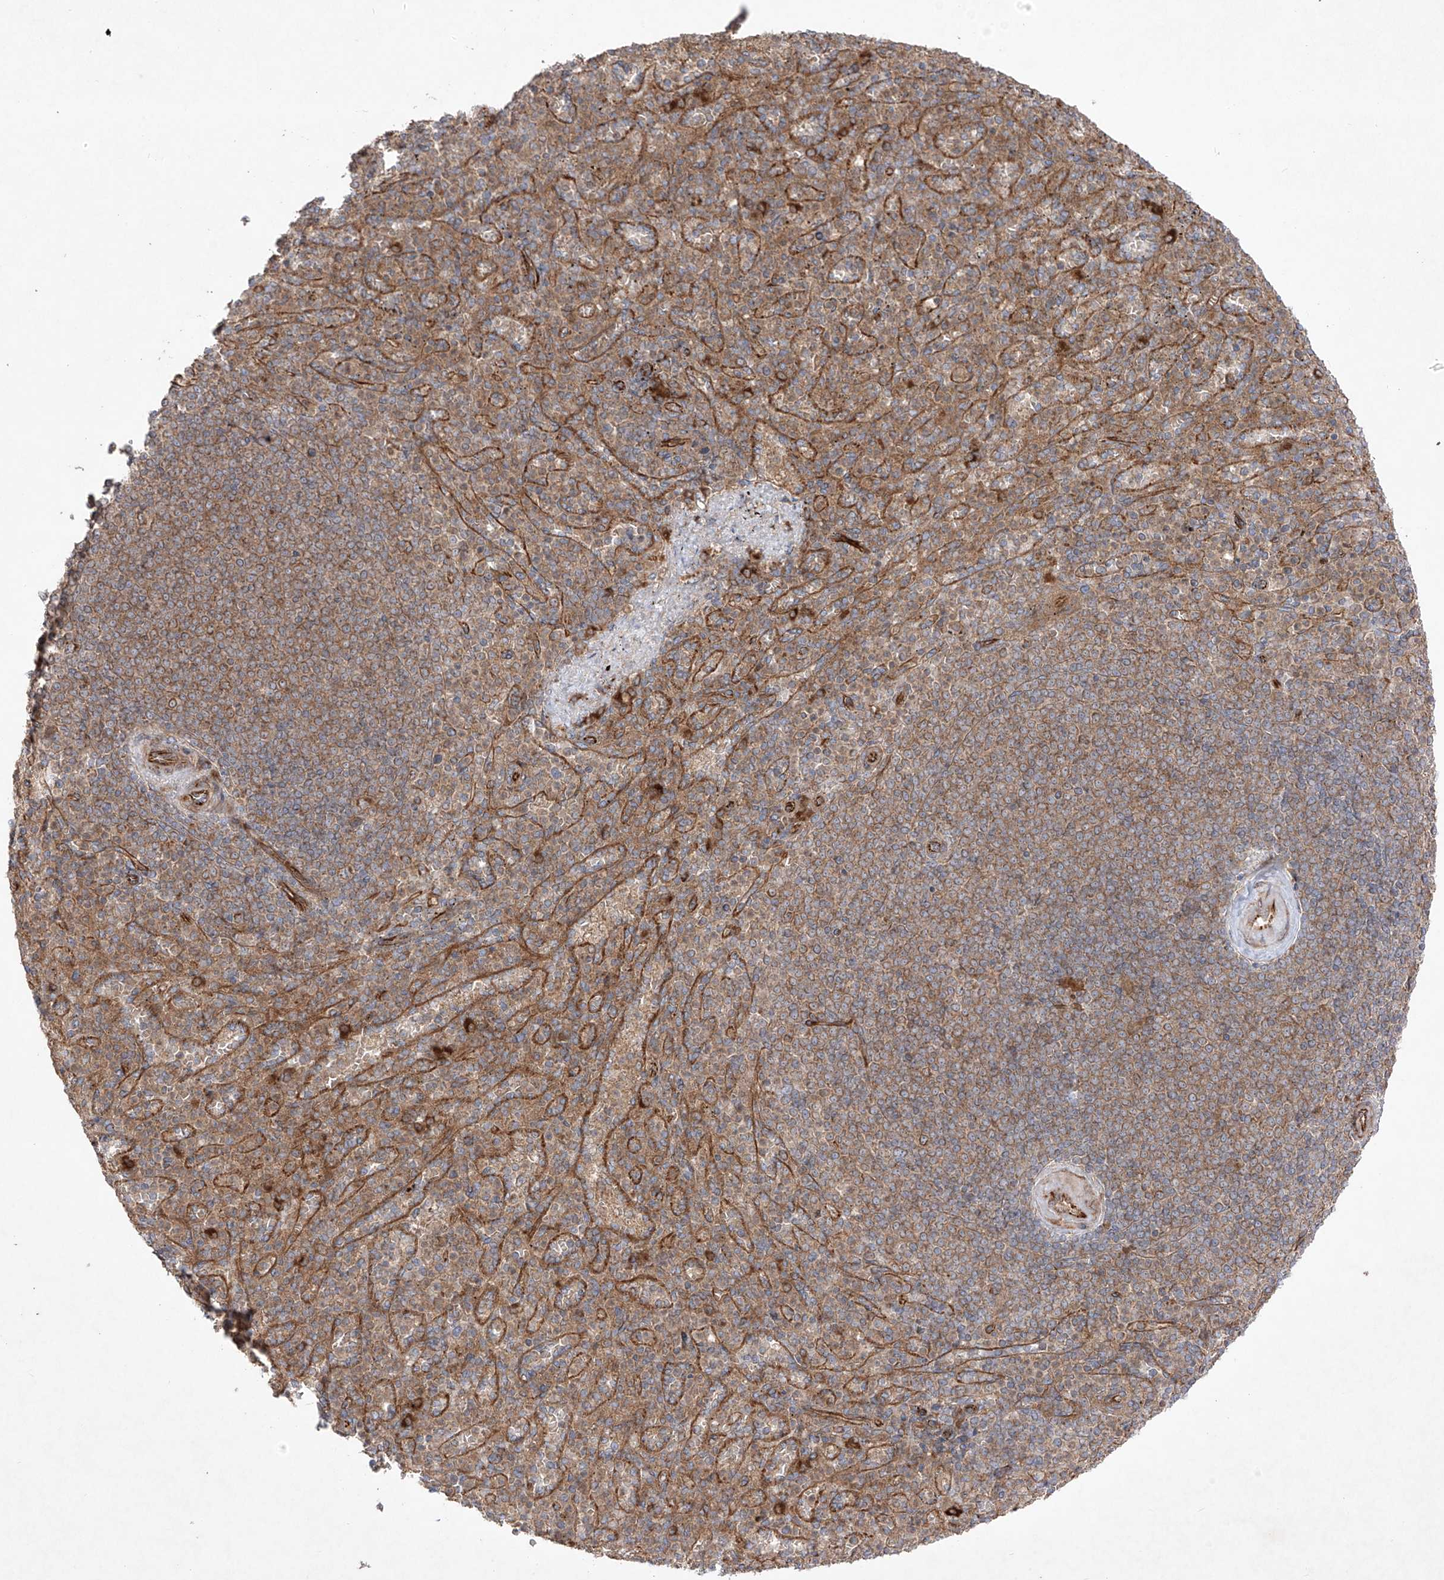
{"staining": {"intensity": "moderate", "quantity": ">75%", "location": "cytoplasmic/membranous"}, "tissue": "spleen", "cell_type": "Cells in red pulp", "image_type": "normal", "snomed": [{"axis": "morphology", "description": "Normal tissue, NOS"}, {"axis": "topography", "description": "Spleen"}], "caption": "Spleen stained with DAB immunohistochemistry (IHC) reveals medium levels of moderate cytoplasmic/membranous staining in approximately >75% of cells in red pulp.", "gene": "YKT6", "patient": {"sex": "female", "age": 74}}